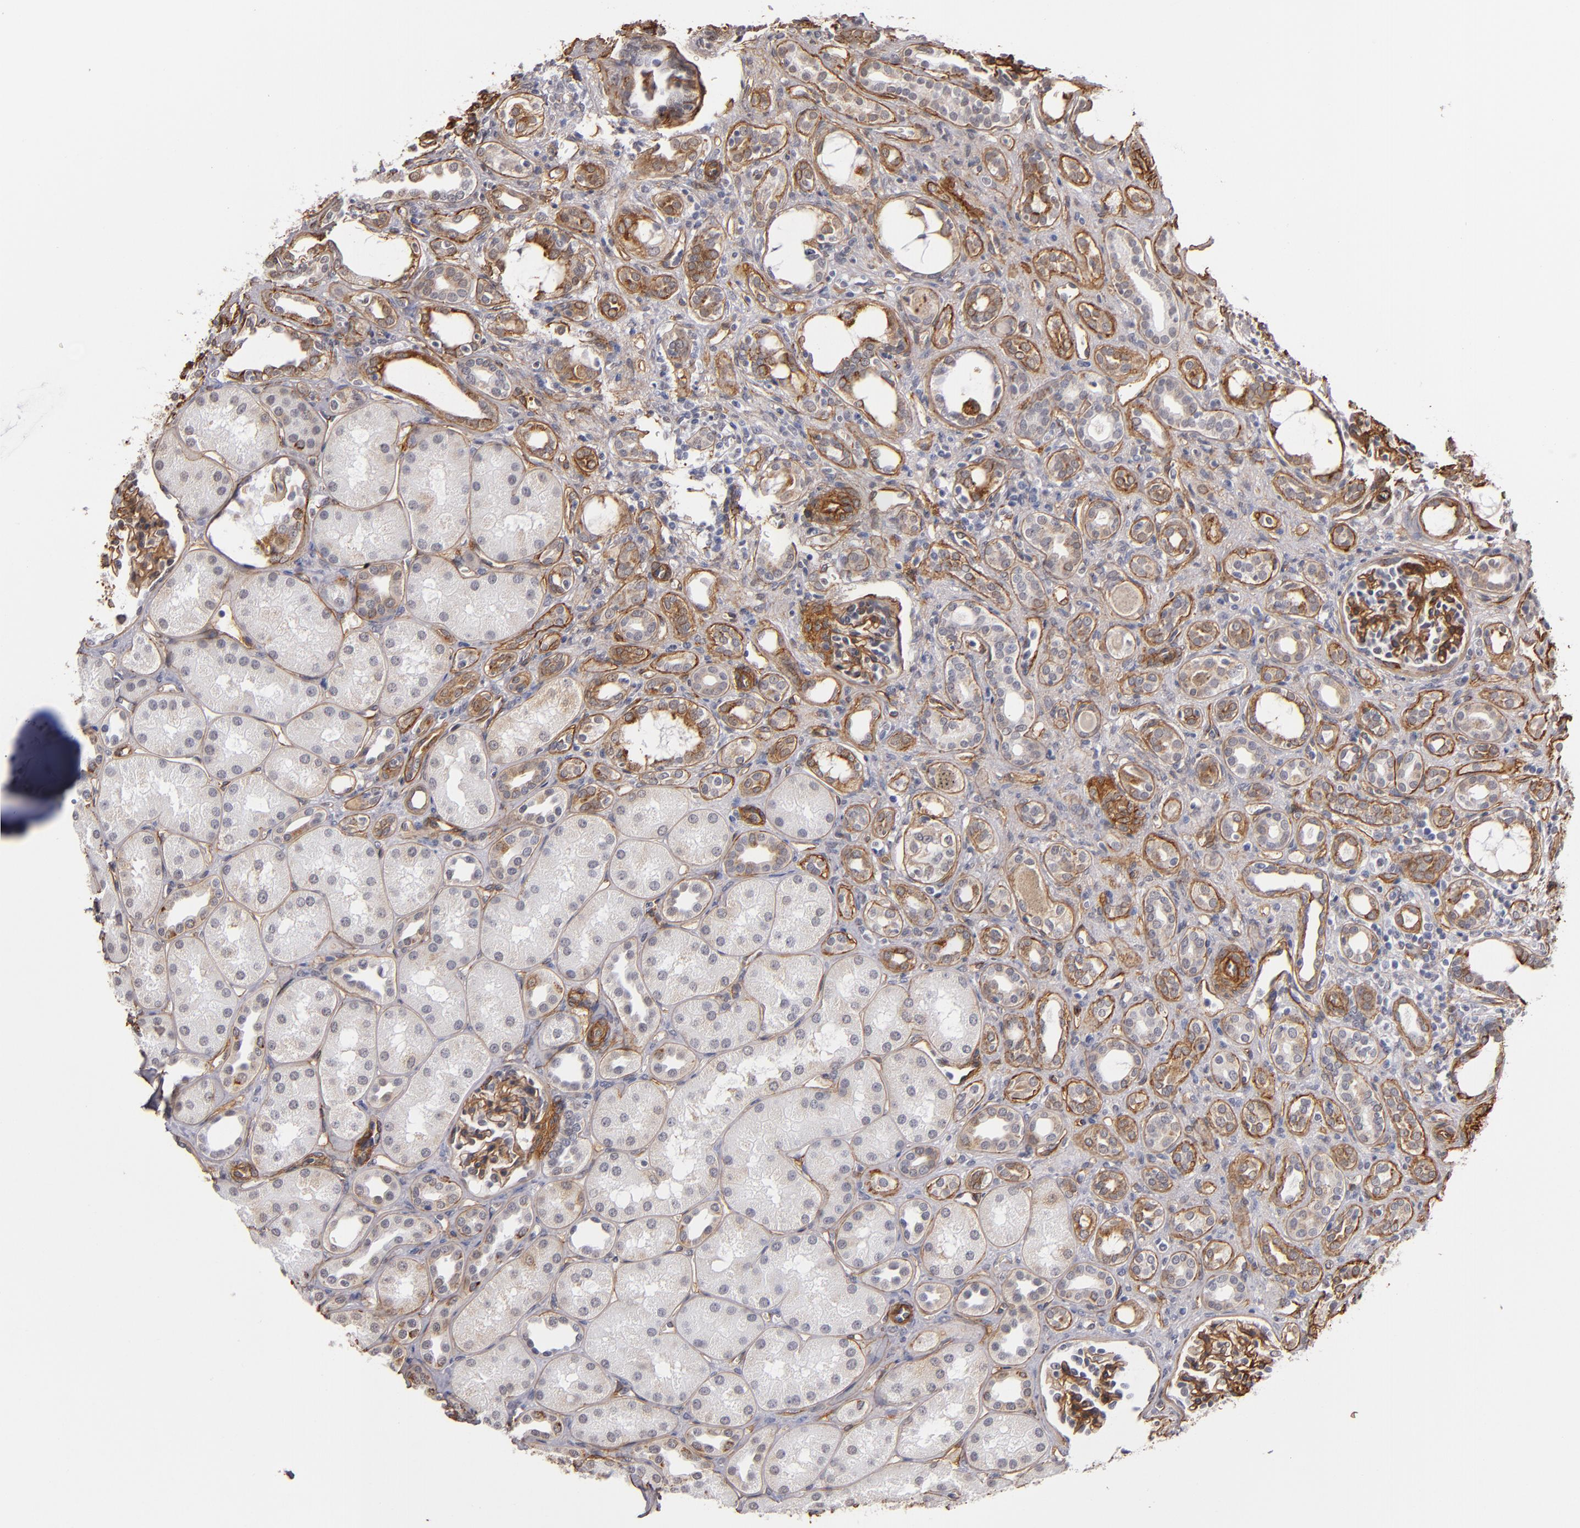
{"staining": {"intensity": "moderate", "quantity": ">75%", "location": "cytoplasmic/membranous"}, "tissue": "kidney", "cell_type": "Cells in glomeruli", "image_type": "normal", "snomed": [{"axis": "morphology", "description": "Normal tissue, NOS"}, {"axis": "topography", "description": "Kidney"}], "caption": "Moderate cytoplasmic/membranous positivity is seen in about >75% of cells in glomeruli in normal kidney. The protein of interest is shown in brown color, while the nuclei are stained blue.", "gene": "LAMC1", "patient": {"sex": "male", "age": 7}}